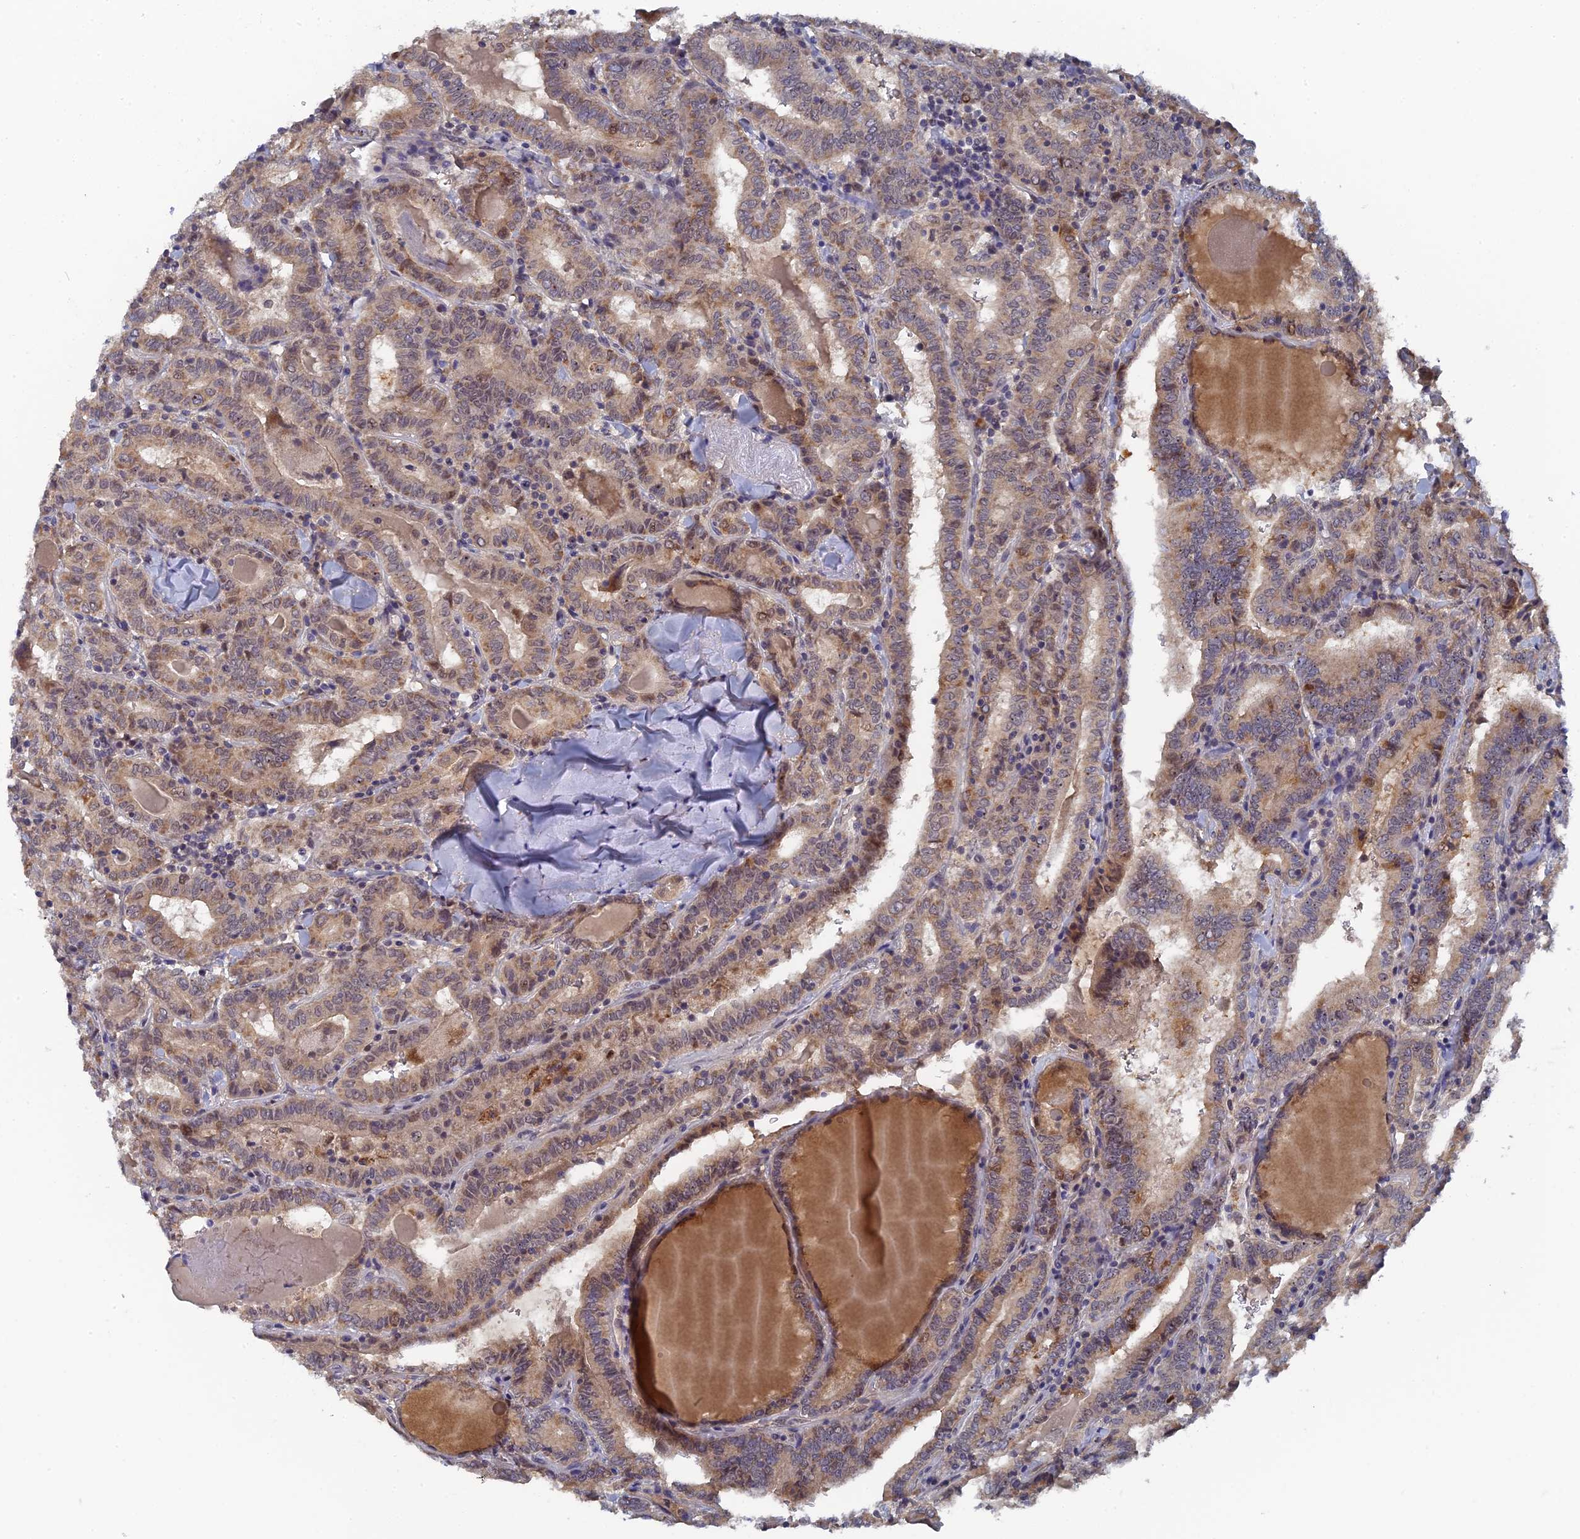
{"staining": {"intensity": "moderate", "quantity": ">75%", "location": "cytoplasmic/membranous,nuclear"}, "tissue": "thyroid cancer", "cell_type": "Tumor cells", "image_type": "cancer", "snomed": [{"axis": "morphology", "description": "Papillary adenocarcinoma, NOS"}, {"axis": "topography", "description": "Thyroid gland"}], "caption": "Immunohistochemical staining of thyroid papillary adenocarcinoma demonstrates medium levels of moderate cytoplasmic/membranous and nuclear staining in about >75% of tumor cells. (IHC, brightfield microscopy, high magnification).", "gene": "MIGA2", "patient": {"sex": "female", "age": 72}}